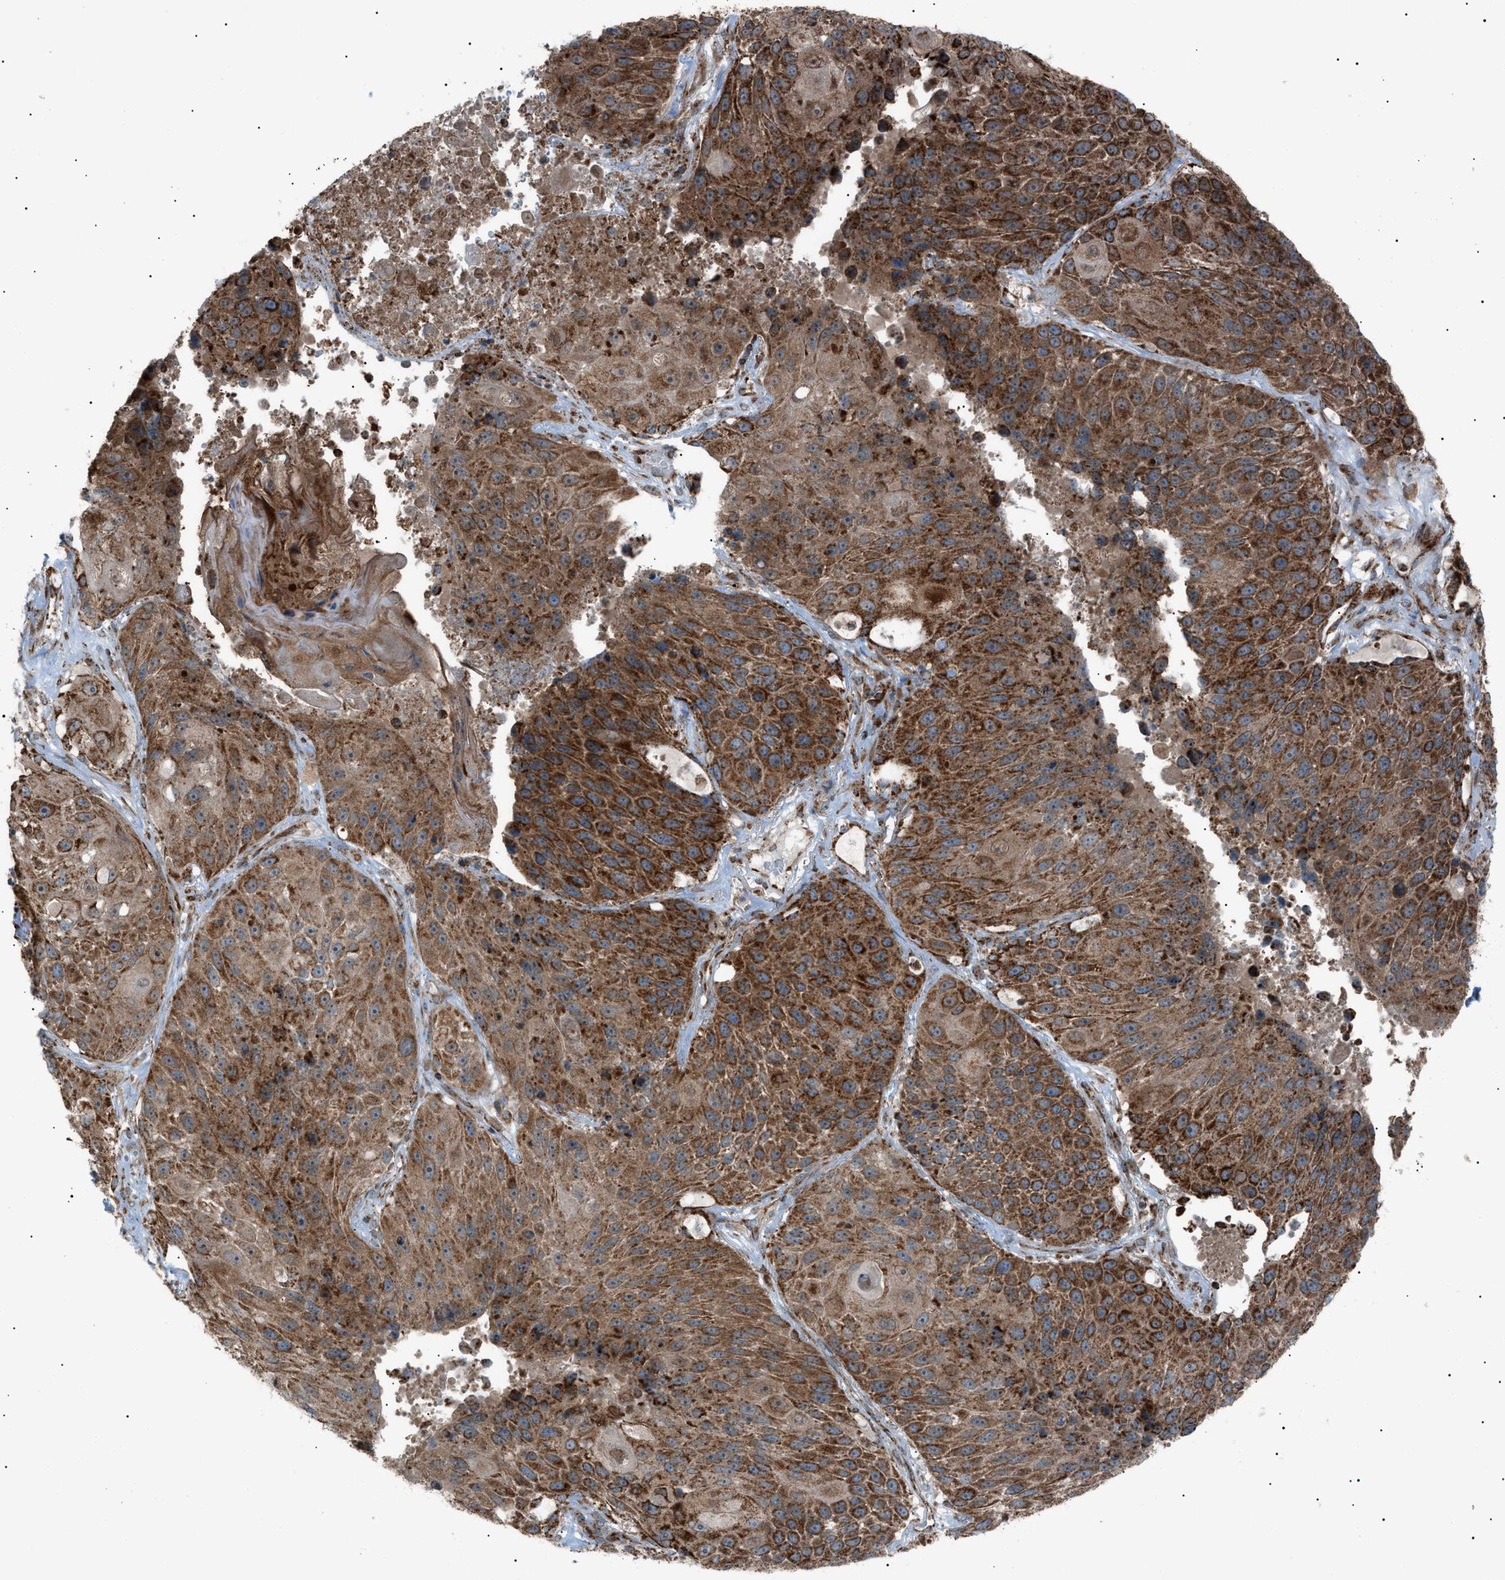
{"staining": {"intensity": "strong", "quantity": ">75%", "location": "cytoplasmic/membranous"}, "tissue": "lung cancer", "cell_type": "Tumor cells", "image_type": "cancer", "snomed": [{"axis": "morphology", "description": "Squamous cell carcinoma, NOS"}, {"axis": "topography", "description": "Lung"}], "caption": "Lung cancer was stained to show a protein in brown. There is high levels of strong cytoplasmic/membranous staining in approximately >75% of tumor cells.", "gene": "C1GALT1C1", "patient": {"sex": "male", "age": 61}}